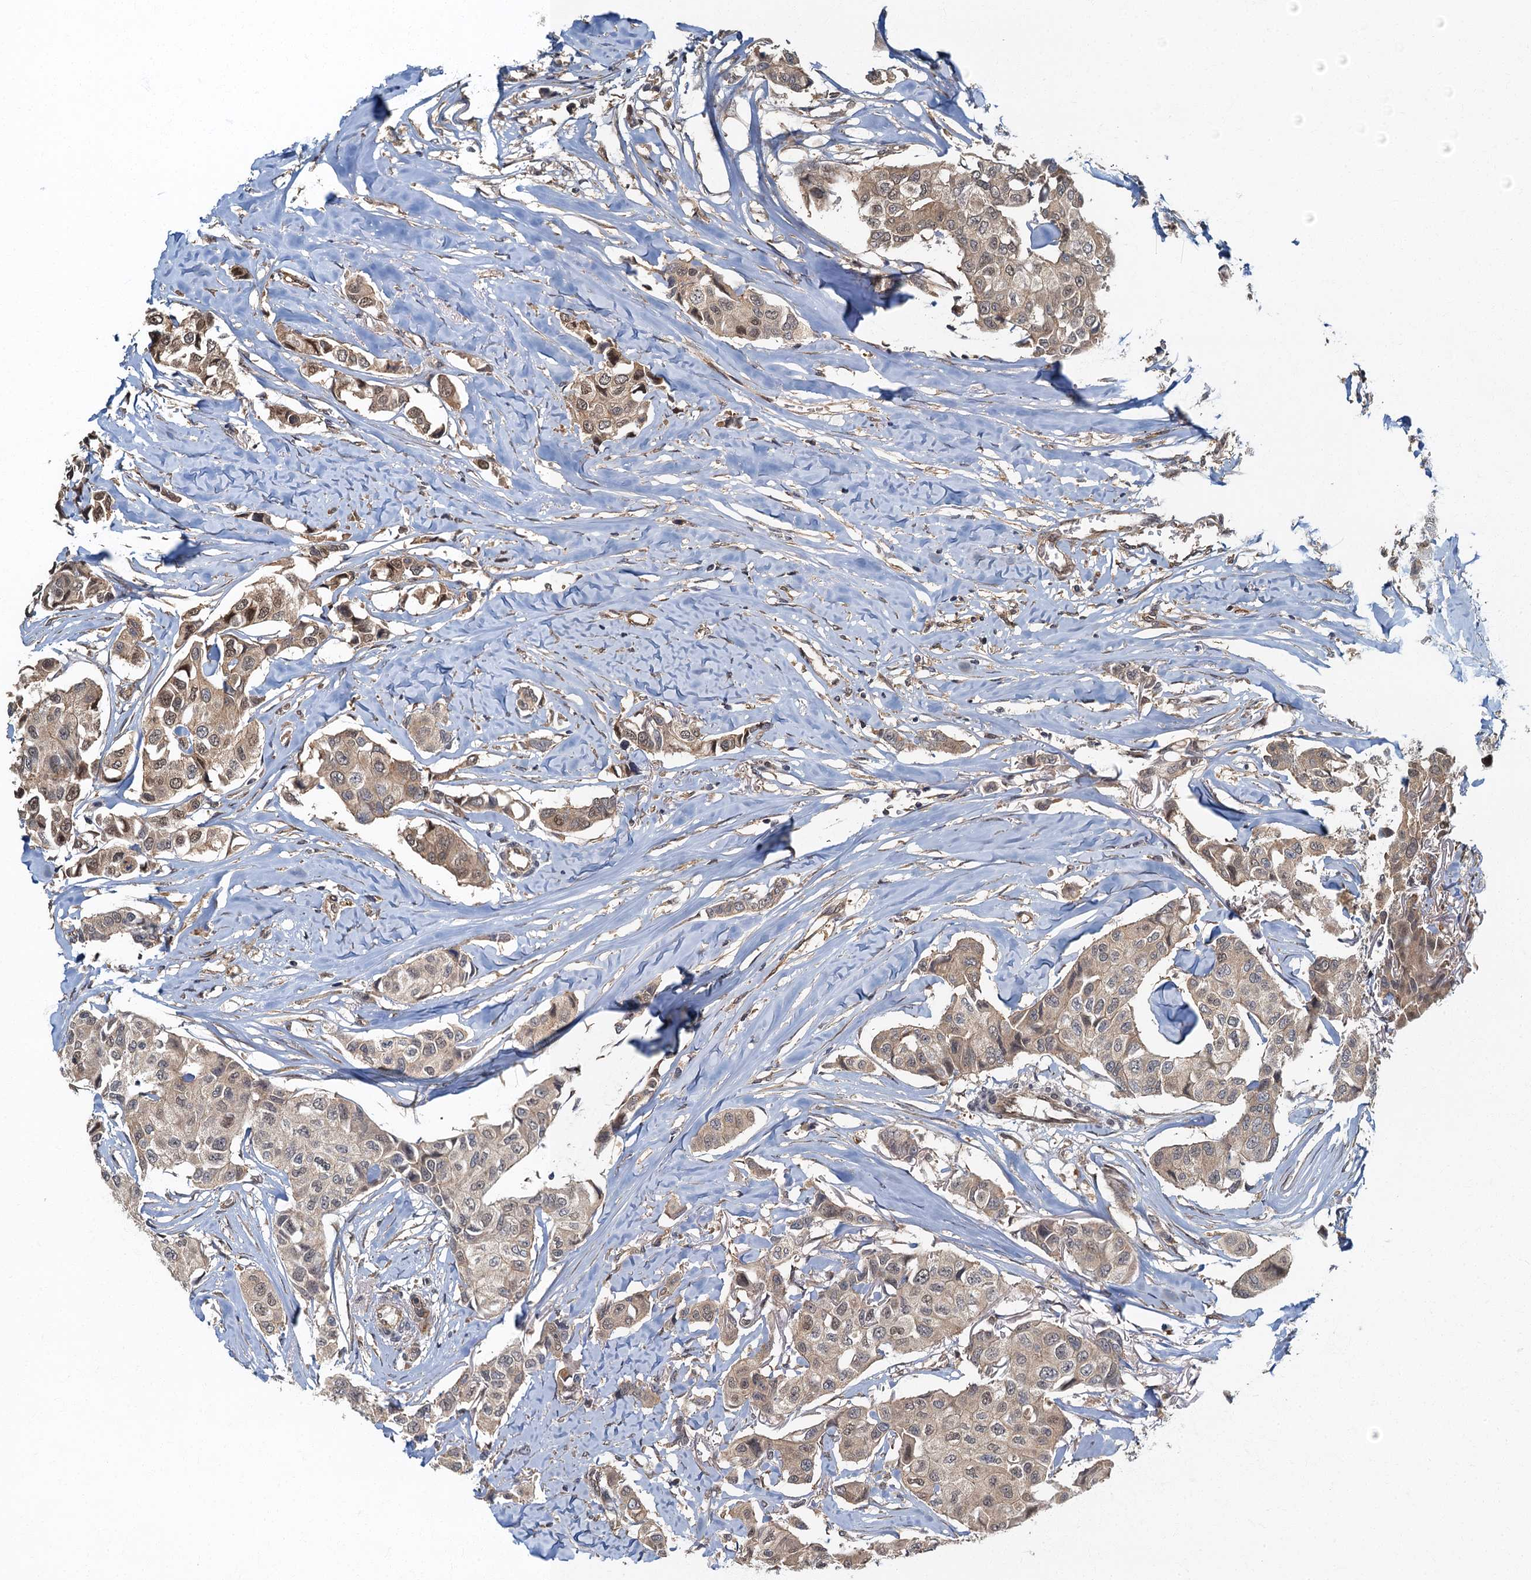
{"staining": {"intensity": "weak", "quantity": ">75%", "location": "cytoplasmic/membranous,nuclear"}, "tissue": "breast cancer", "cell_type": "Tumor cells", "image_type": "cancer", "snomed": [{"axis": "morphology", "description": "Duct carcinoma"}, {"axis": "topography", "description": "Breast"}], "caption": "A low amount of weak cytoplasmic/membranous and nuclear staining is appreciated in approximately >75% of tumor cells in breast cancer (infiltrating ductal carcinoma) tissue. The protein of interest is stained brown, and the nuclei are stained in blue (DAB (3,3'-diaminobenzidine) IHC with brightfield microscopy, high magnification).", "gene": "TBCK", "patient": {"sex": "female", "age": 80}}